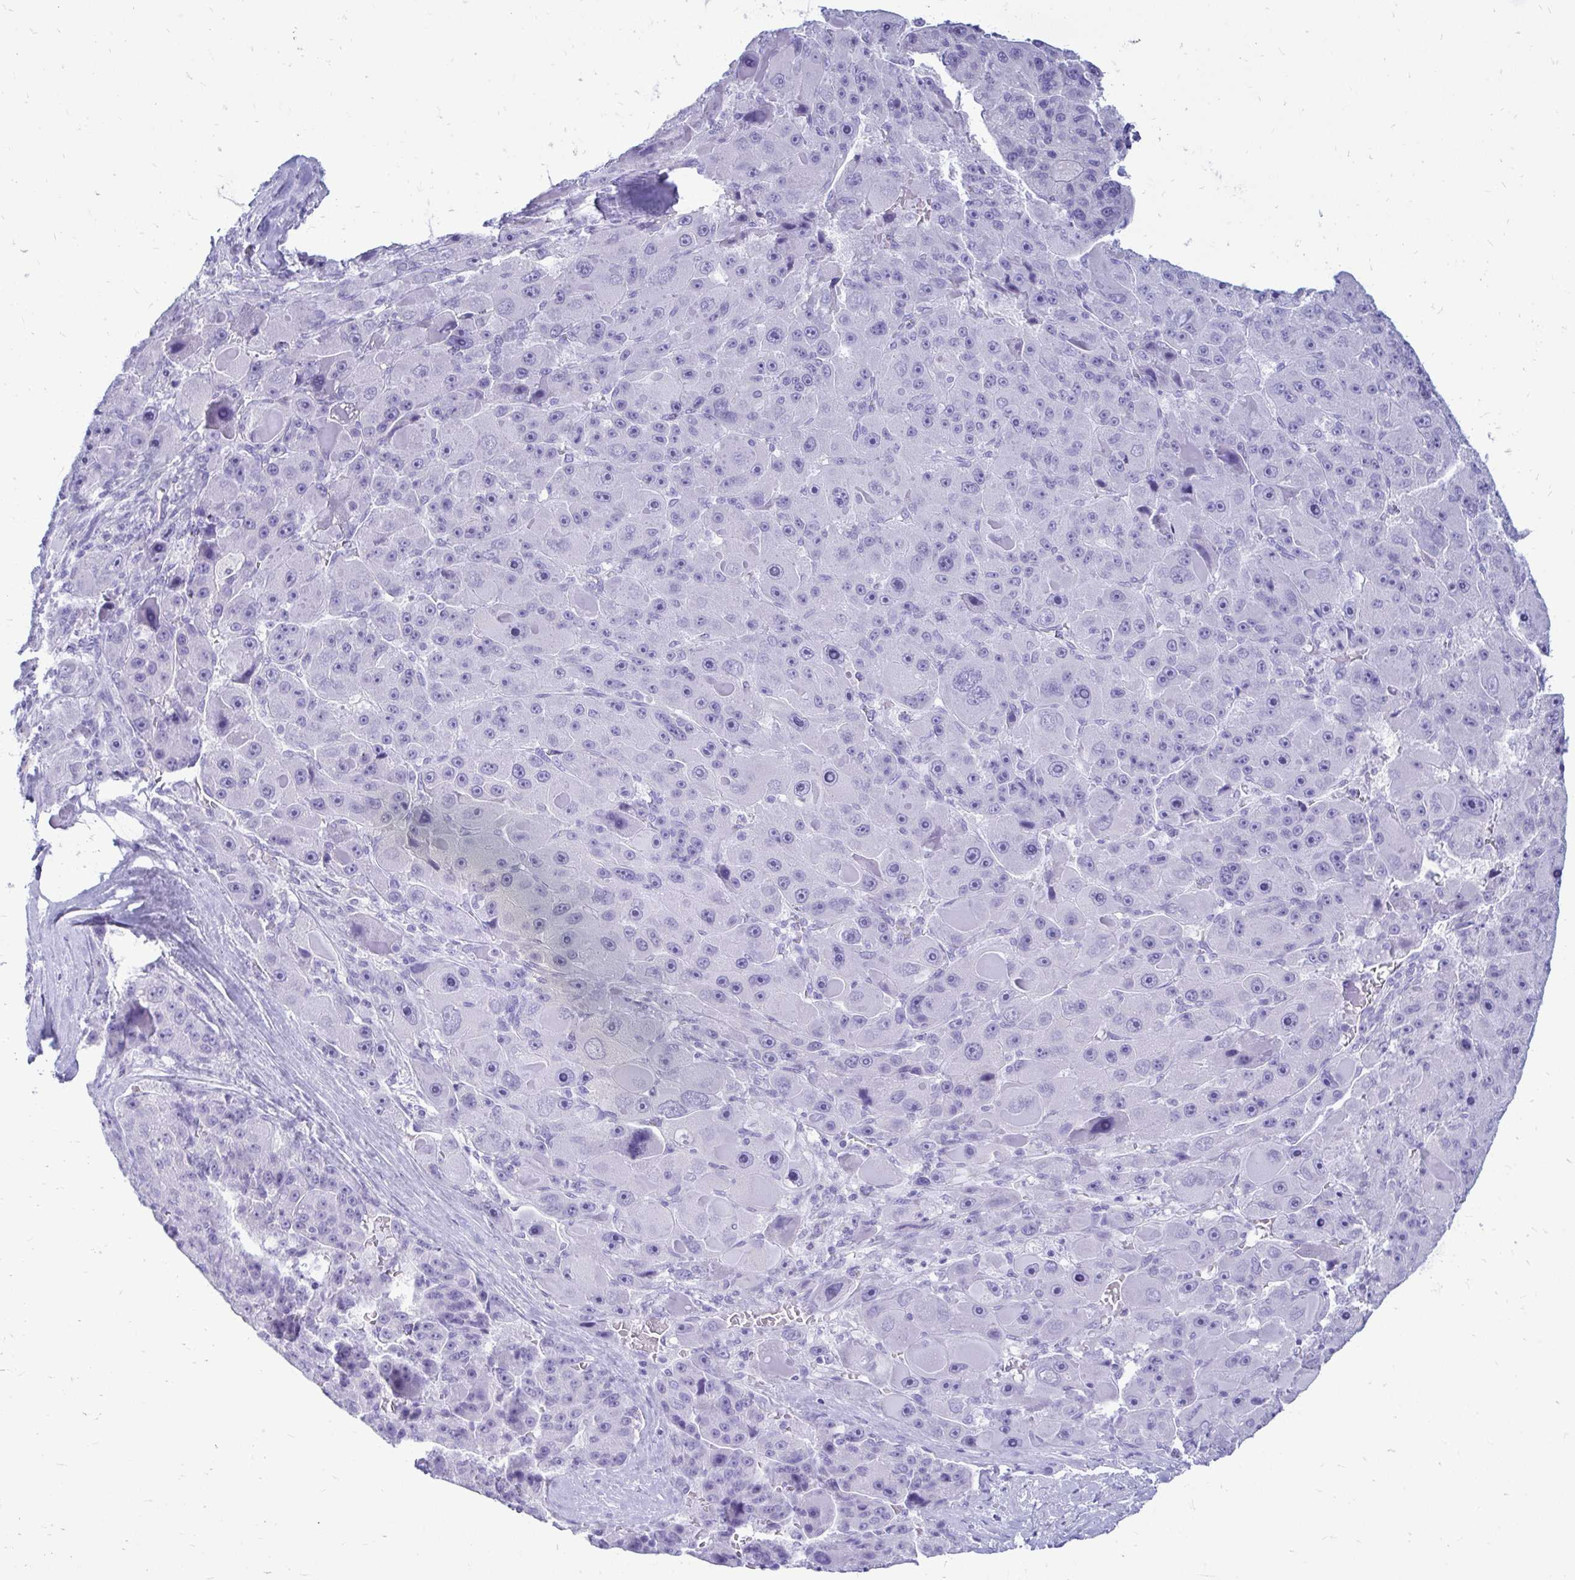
{"staining": {"intensity": "negative", "quantity": "none", "location": "none"}, "tissue": "liver cancer", "cell_type": "Tumor cells", "image_type": "cancer", "snomed": [{"axis": "morphology", "description": "Carcinoma, Hepatocellular, NOS"}, {"axis": "topography", "description": "Liver"}], "caption": "Immunohistochemical staining of liver hepatocellular carcinoma exhibits no significant positivity in tumor cells.", "gene": "OR10R2", "patient": {"sex": "male", "age": 76}}